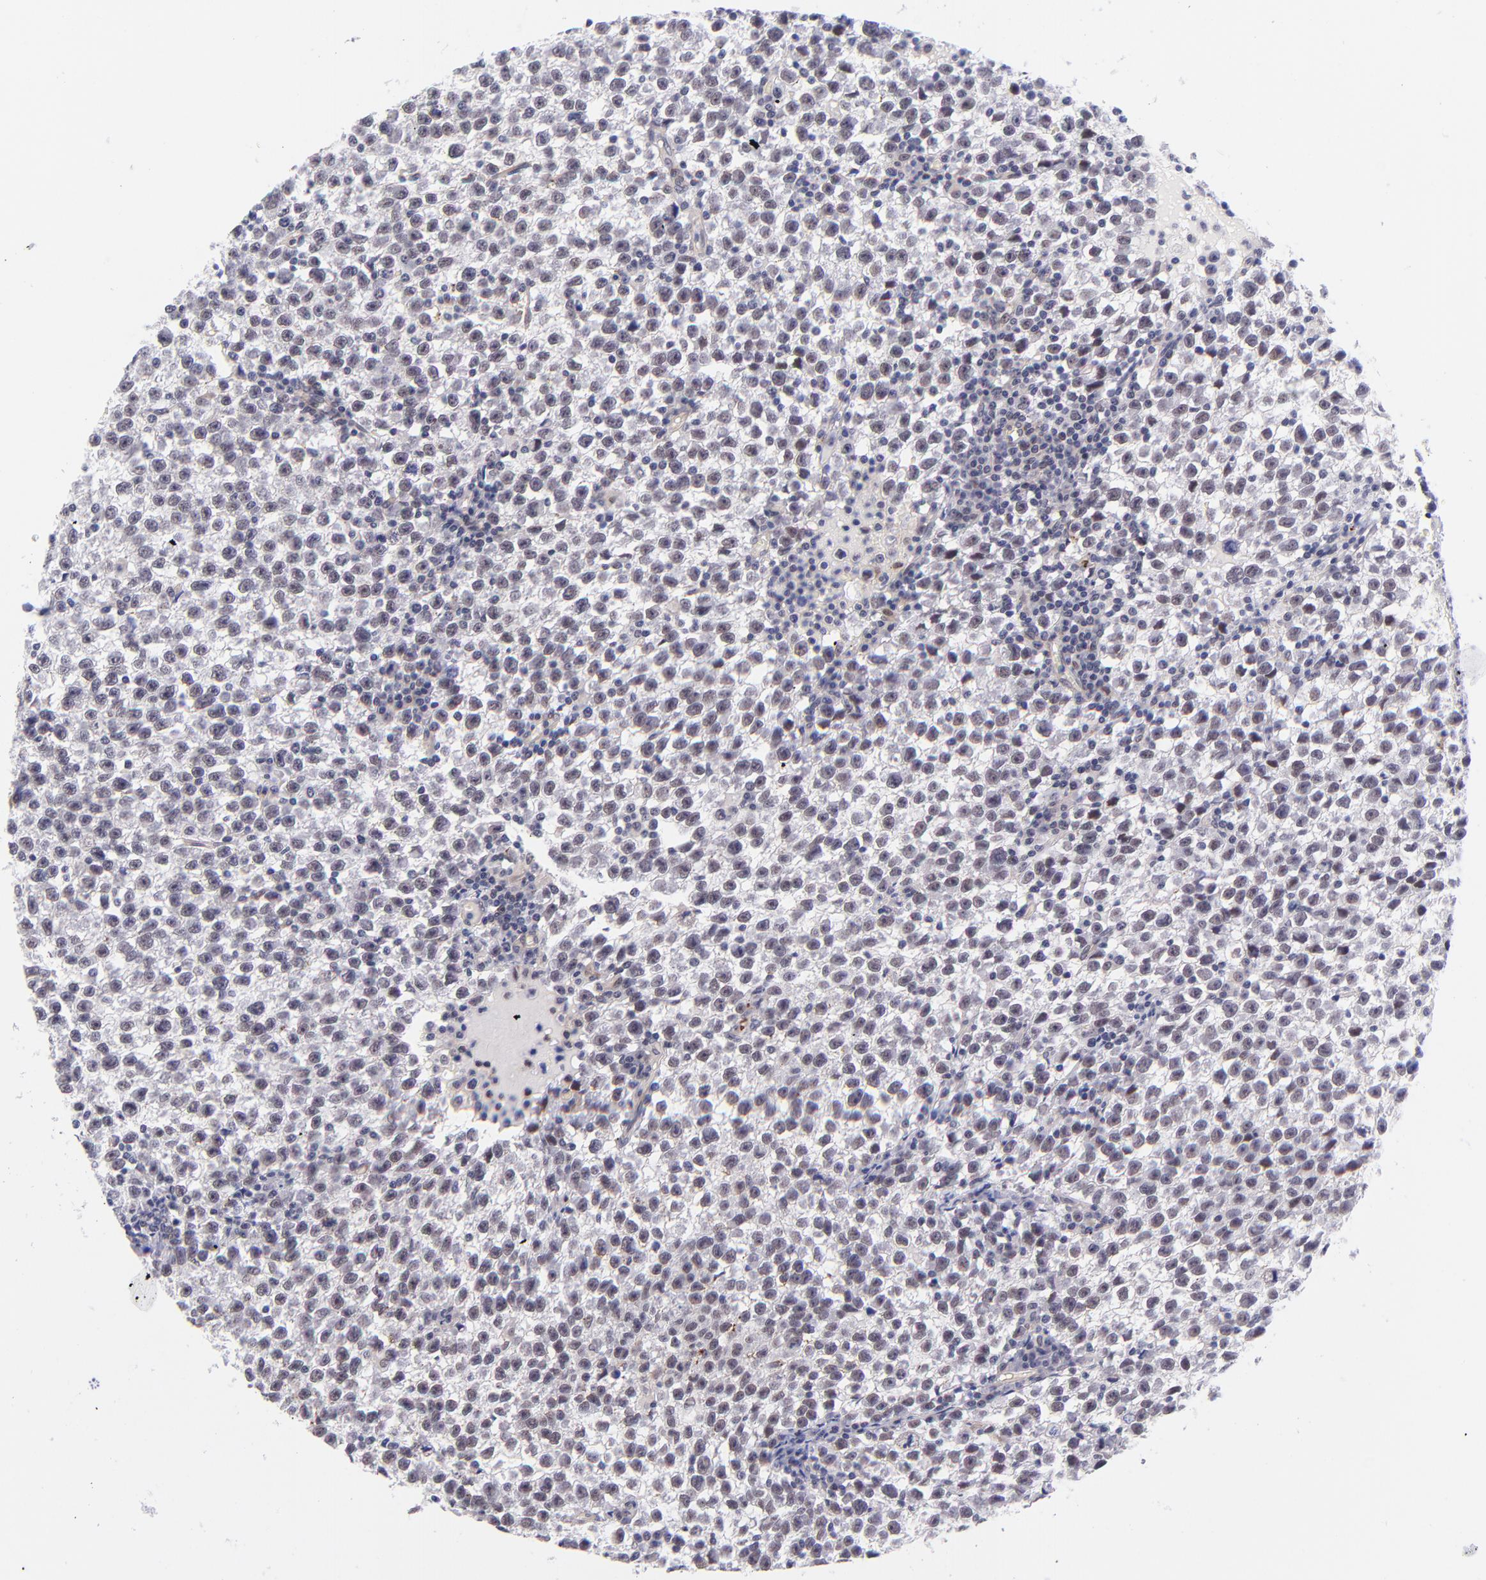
{"staining": {"intensity": "negative", "quantity": "none", "location": "none"}, "tissue": "testis cancer", "cell_type": "Tumor cells", "image_type": "cancer", "snomed": [{"axis": "morphology", "description": "Seminoma, NOS"}, {"axis": "topography", "description": "Testis"}], "caption": "An image of testis cancer stained for a protein displays no brown staining in tumor cells.", "gene": "SOX6", "patient": {"sex": "male", "age": 35}}